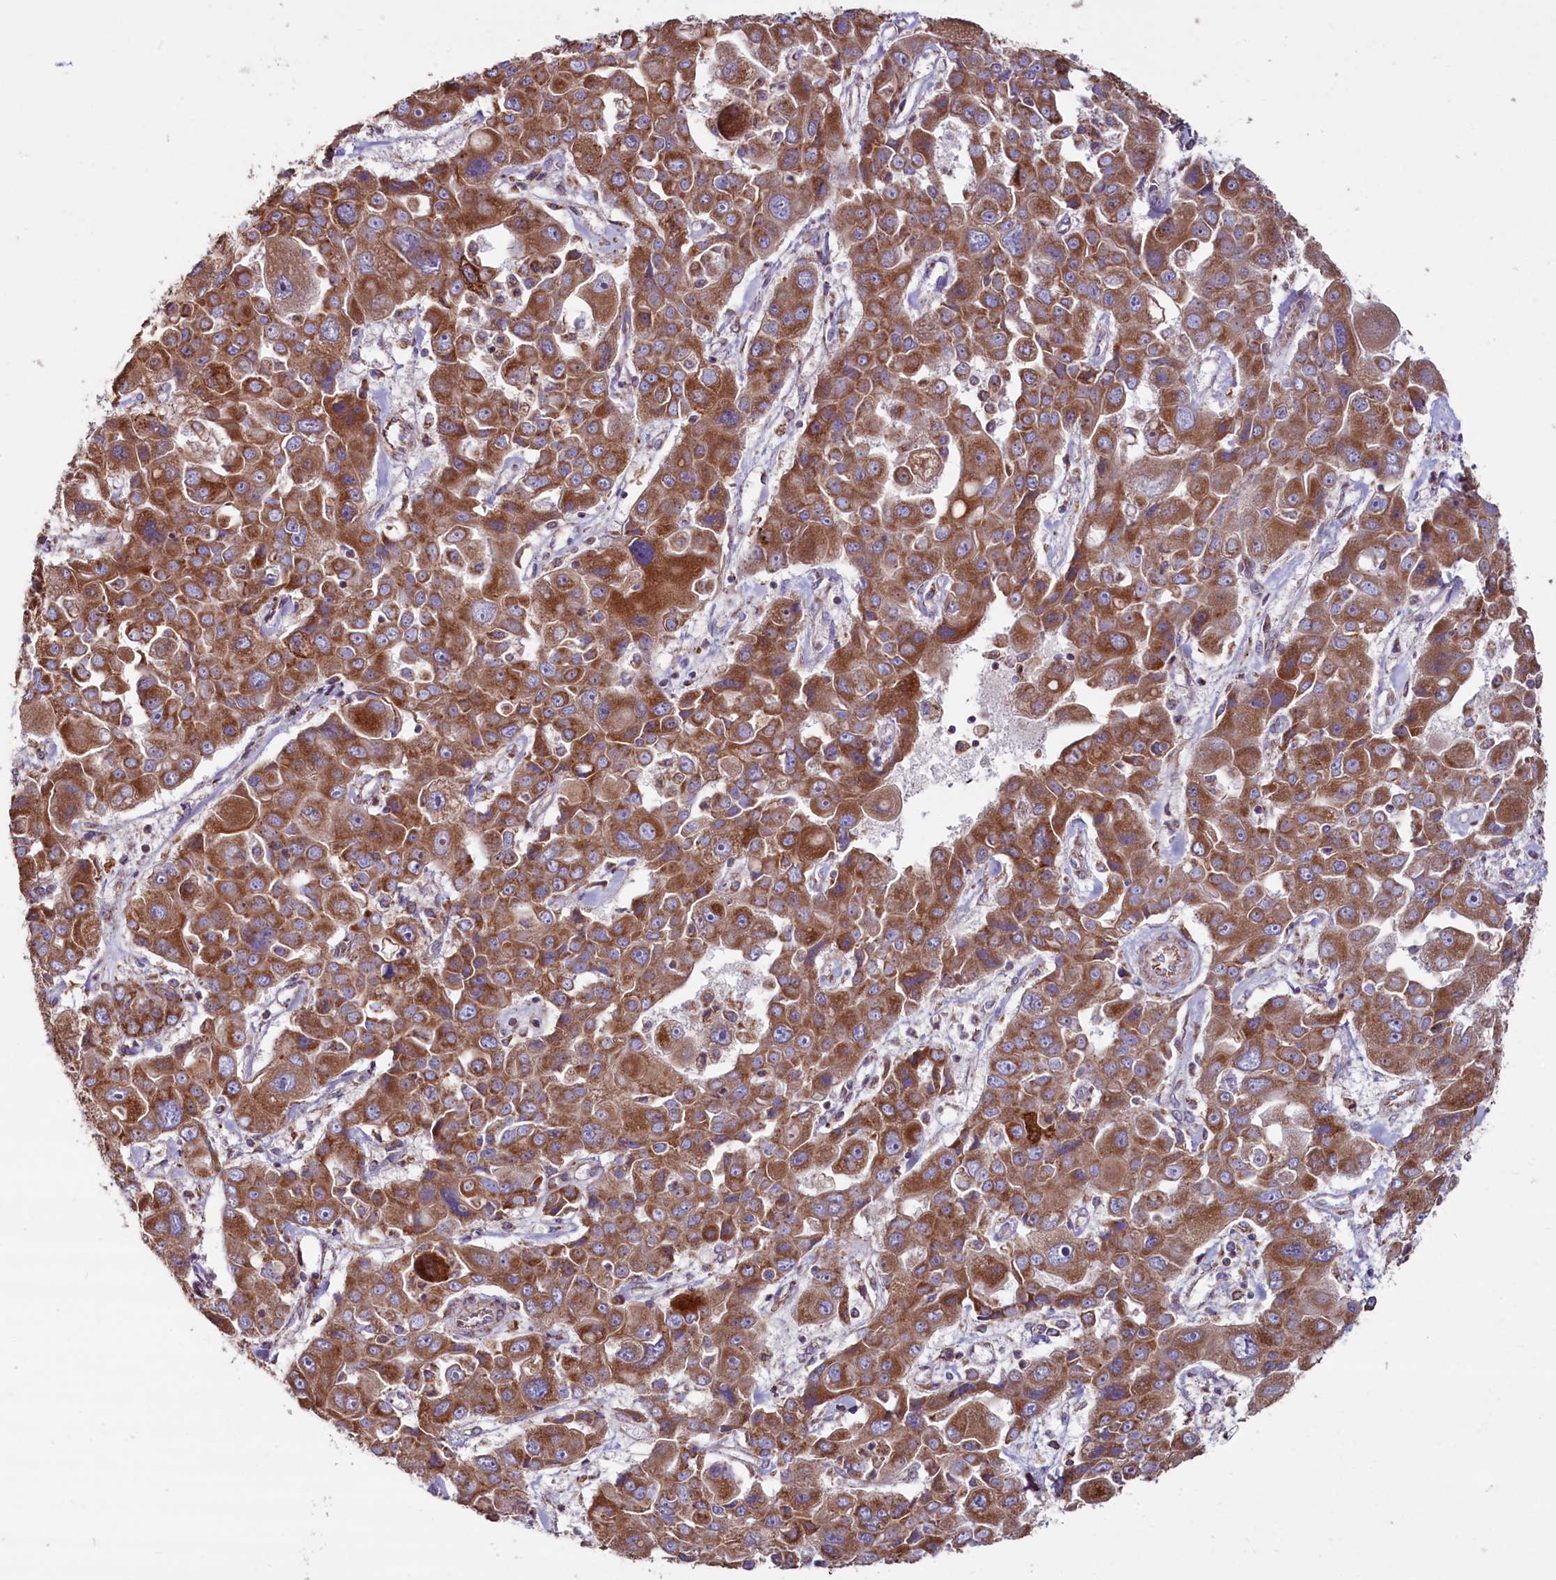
{"staining": {"intensity": "moderate", "quantity": ">75%", "location": "cytoplasmic/membranous"}, "tissue": "liver cancer", "cell_type": "Tumor cells", "image_type": "cancer", "snomed": [{"axis": "morphology", "description": "Cholangiocarcinoma"}, {"axis": "topography", "description": "Liver"}], "caption": "The image reveals a brown stain indicating the presence of a protein in the cytoplasmic/membranous of tumor cells in liver cancer (cholangiocarcinoma).", "gene": "ZSWIM1", "patient": {"sex": "male", "age": 67}}